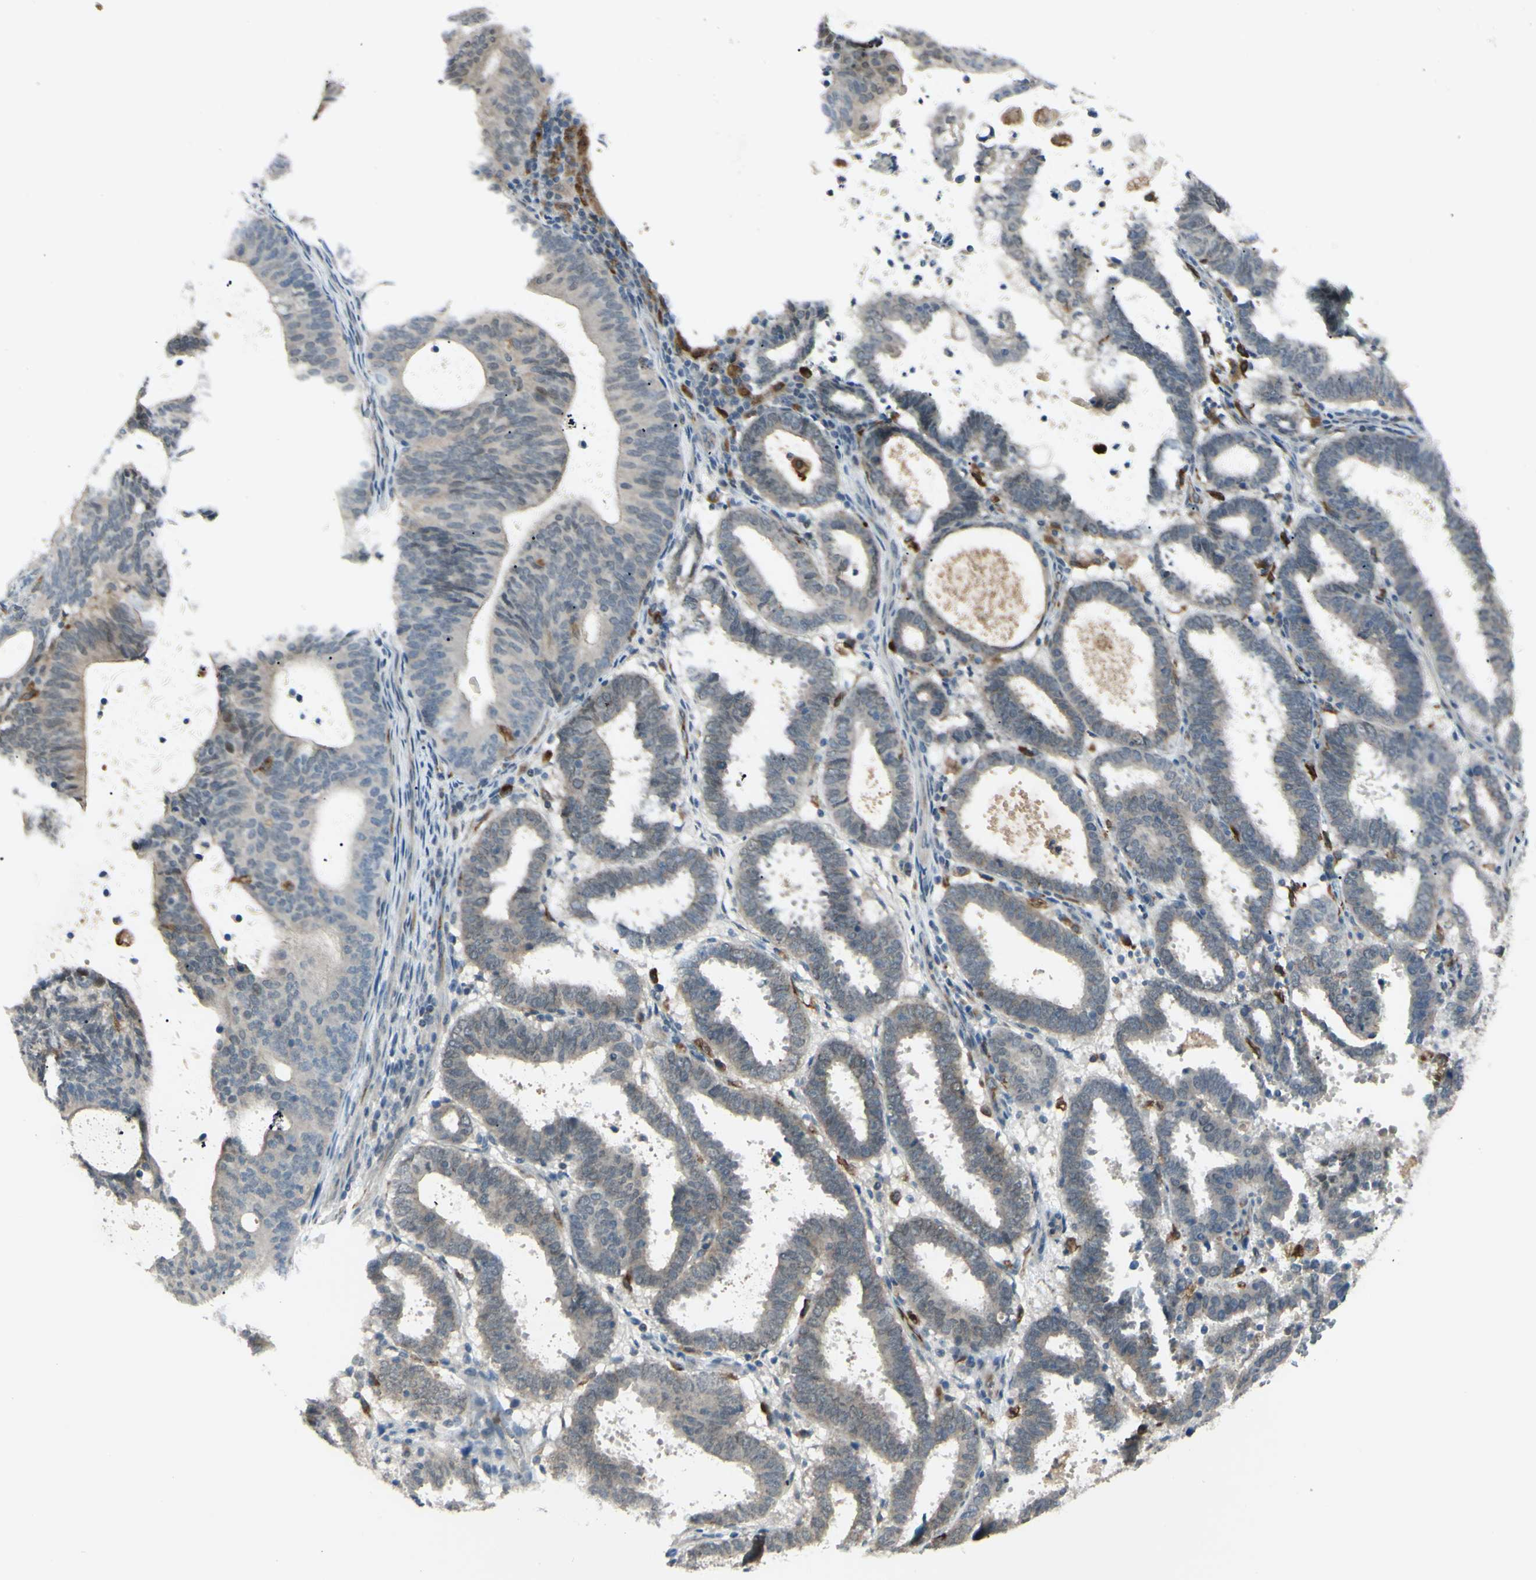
{"staining": {"intensity": "weak", "quantity": "<25%", "location": "cytoplasmic/membranous"}, "tissue": "endometrial cancer", "cell_type": "Tumor cells", "image_type": "cancer", "snomed": [{"axis": "morphology", "description": "Adenocarcinoma, NOS"}, {"axis": "topography", "description": "Uterus"}], "caption": "High magnification brightfield microscopy of adenocarcinoma (endometrial) stained with DAB (3,3'-diaminobenzidine) (brown) and counterstained with hematoxylin (blue): tumor cells show no significant expression. Brightfield microscopy of immunohistochemistry stained with DAB (brown) and hematoxylin (blue), captured at high magnification.", "gene": "FGFR2", "patient": {"sex": "female", "age": 83}}